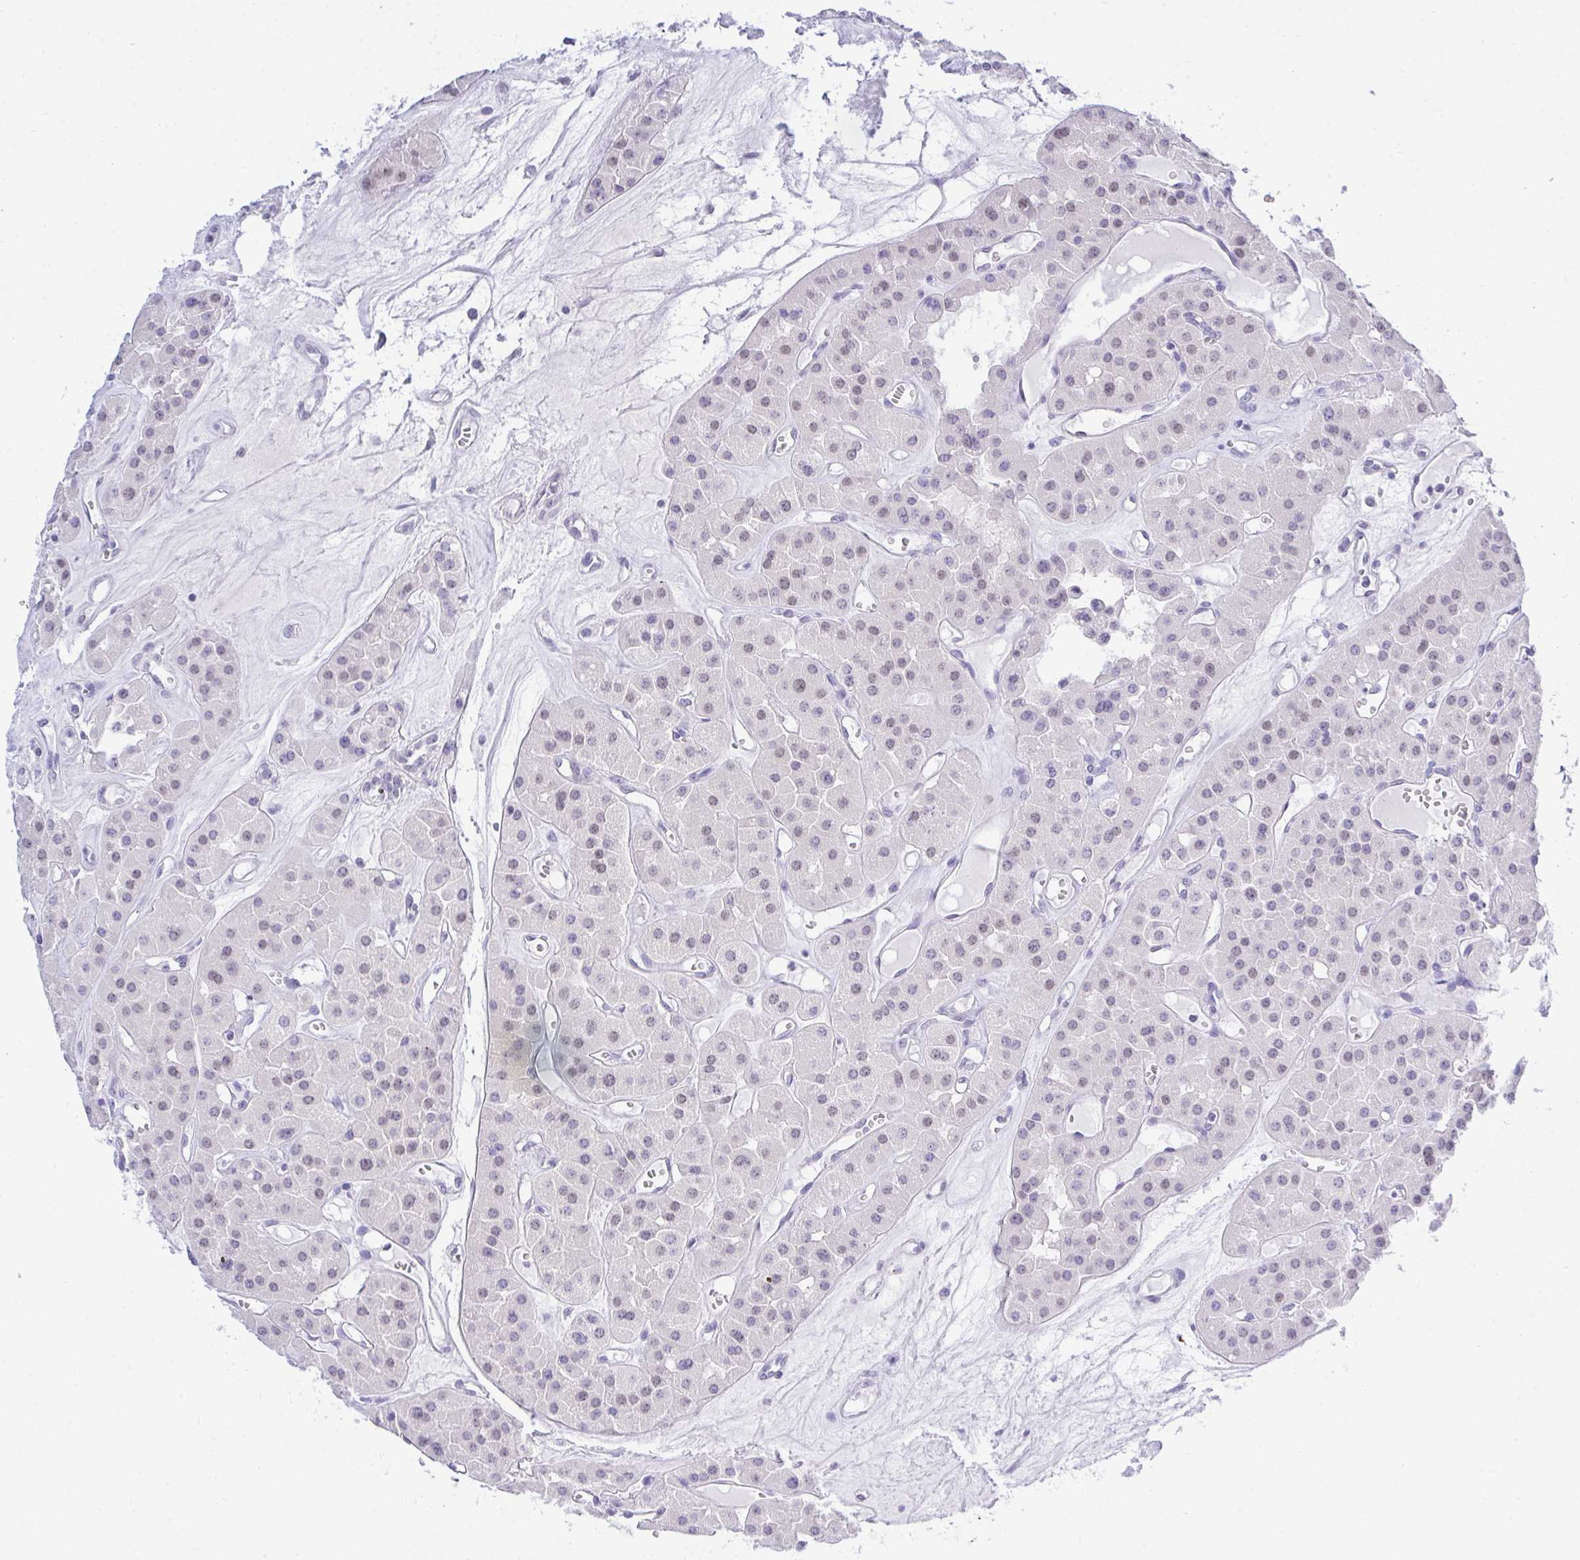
{"staining": {"intensity": "negative", "quantity": "none", "location": "none"}, "tissue": "renal cancer", "cell_type": "Tumor cells", "image_type": "cancer", "snomed": [{"axis": "morphology", "description": "Carcinoma, NOS"}, {"axis": "topography", "description": "Kidney"}], "caption": "Histopathology image shows no protein expression in tumor cells of renal cancer tissue. Brightfield microscopy of immunohistochemistry stained with DAB (brown) and hematoxylin (blue), captured at high magnification.", "gene": "THOP1", "patient": {"sex": "female", "age": 75}}